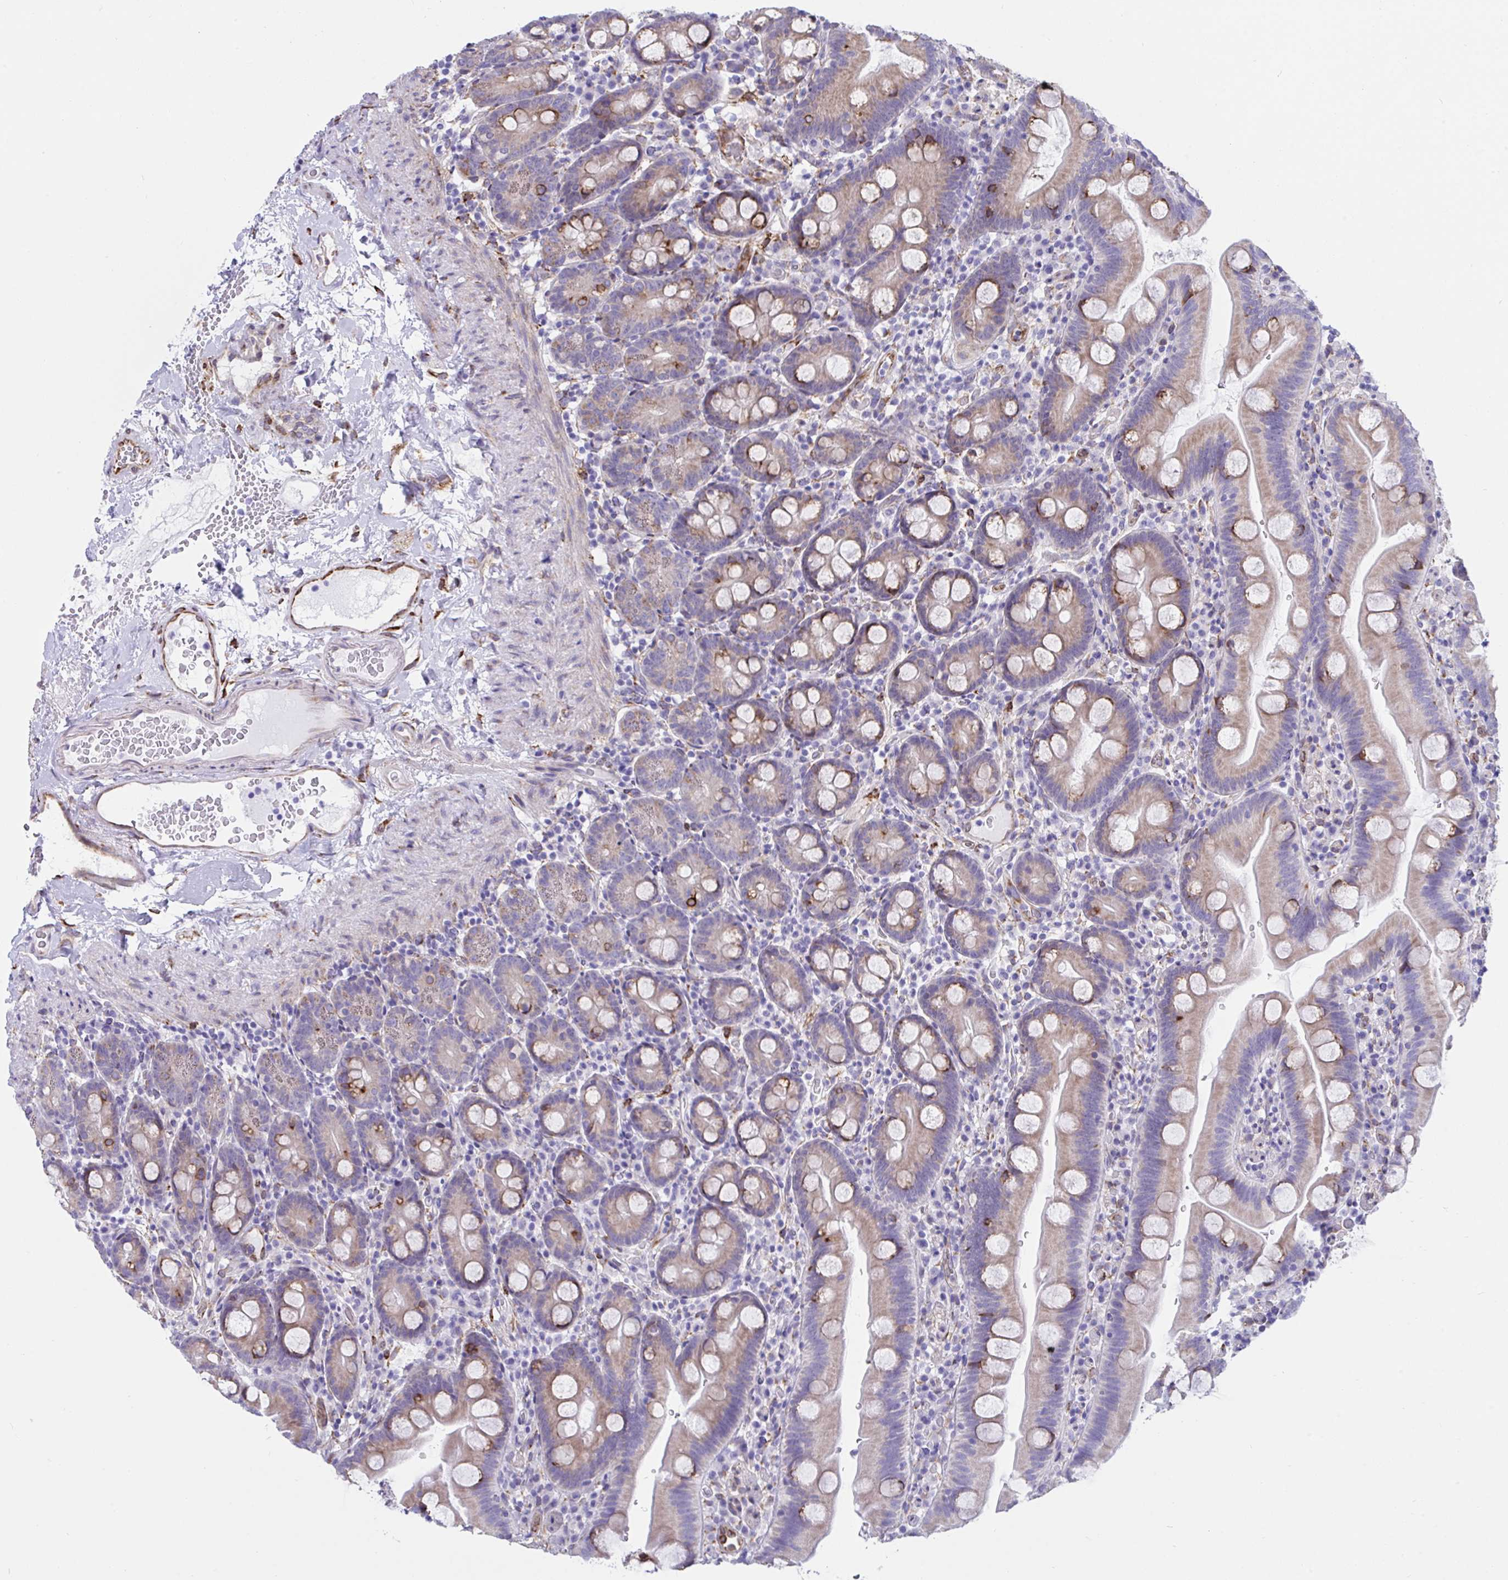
{"staining": {"intensity": "strong", "quantity": "<25%", "location": "cytoplasmic/membranous"}, "tissue": "small intestine", "cell_type": "Glandular cells", "image_type": "normal", "snomed": [{"axis": "morphology", "description": "Normal tissue, NOS"}, {"axis": "topography", "description": "Small intestine"}], "caption": "An image of small intestine stained for a protein exhibits strong cytoplasmic/membranous brown staining in glandular cells. (DAB (3,3'-diaminobenzidine) IHC with brightfield microscopy, high magnification).", "gene": "ASPH", "patient": {"sex": "female", "age": 68}}